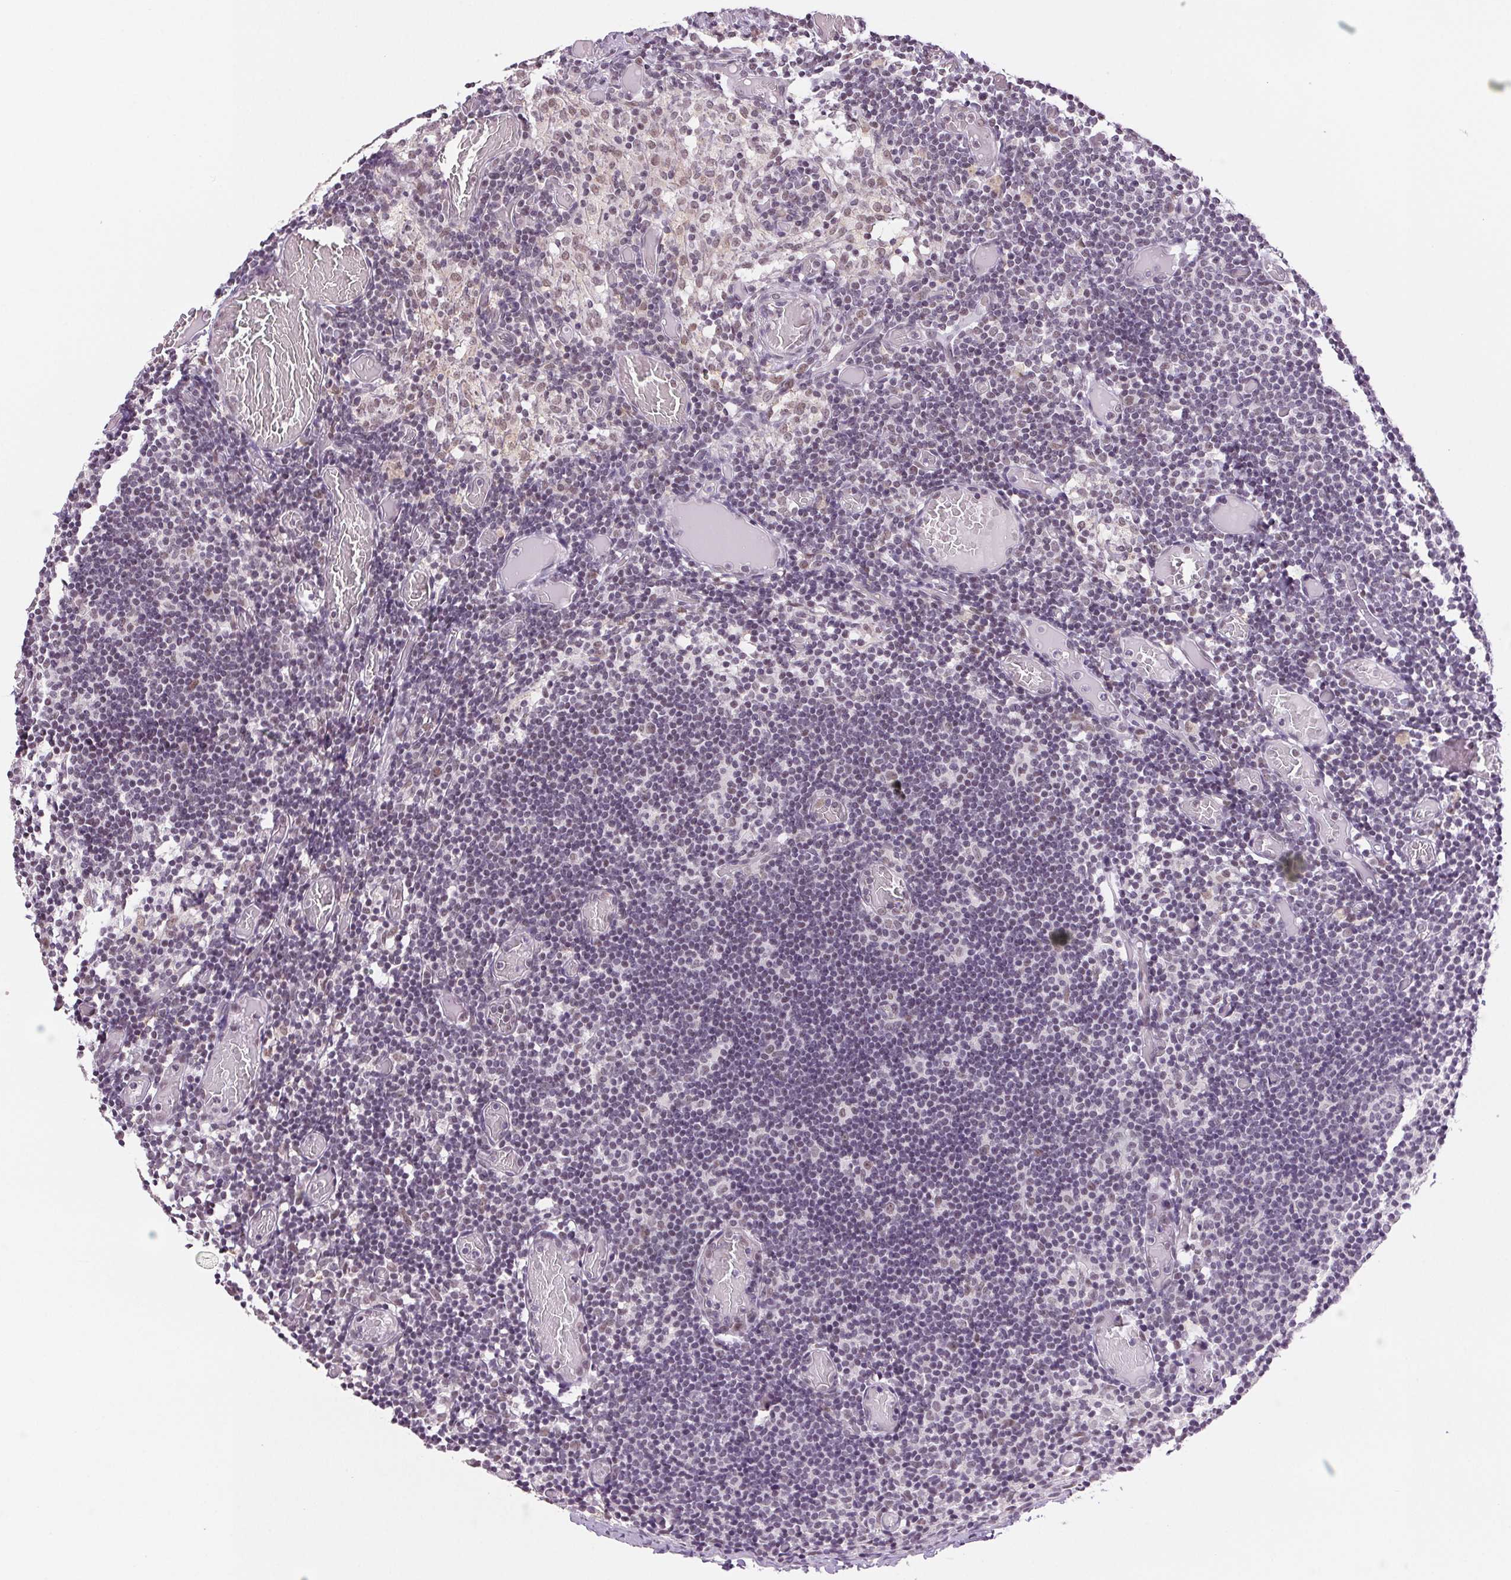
{"staining": {"intensity": "negative", "quantity": "none", "location": "none"}, "tissue": "lymph node", "cell_type": "Germinal center cells", "image_type": "normal", "snomed": [{"axis": "morphology", "description": "Normal tissue, NOS"}, {"axis": "topography", "description": "Lymph node"}], "caption": "This histopathology image is of benign lymph node stained with IHC to label a protein in brown with the nuclei are counter-stained blue. There is no expression in germinal center cells. The staining was performed using DAB (3,3'-diaminobenzidine) to visualize the protein expression in brown, while the nuclei were stained in blue with hematoxylin (Magnification: 20x).", "gene": "PRPF18", "patient": {"sex": "female", "age": 41}}